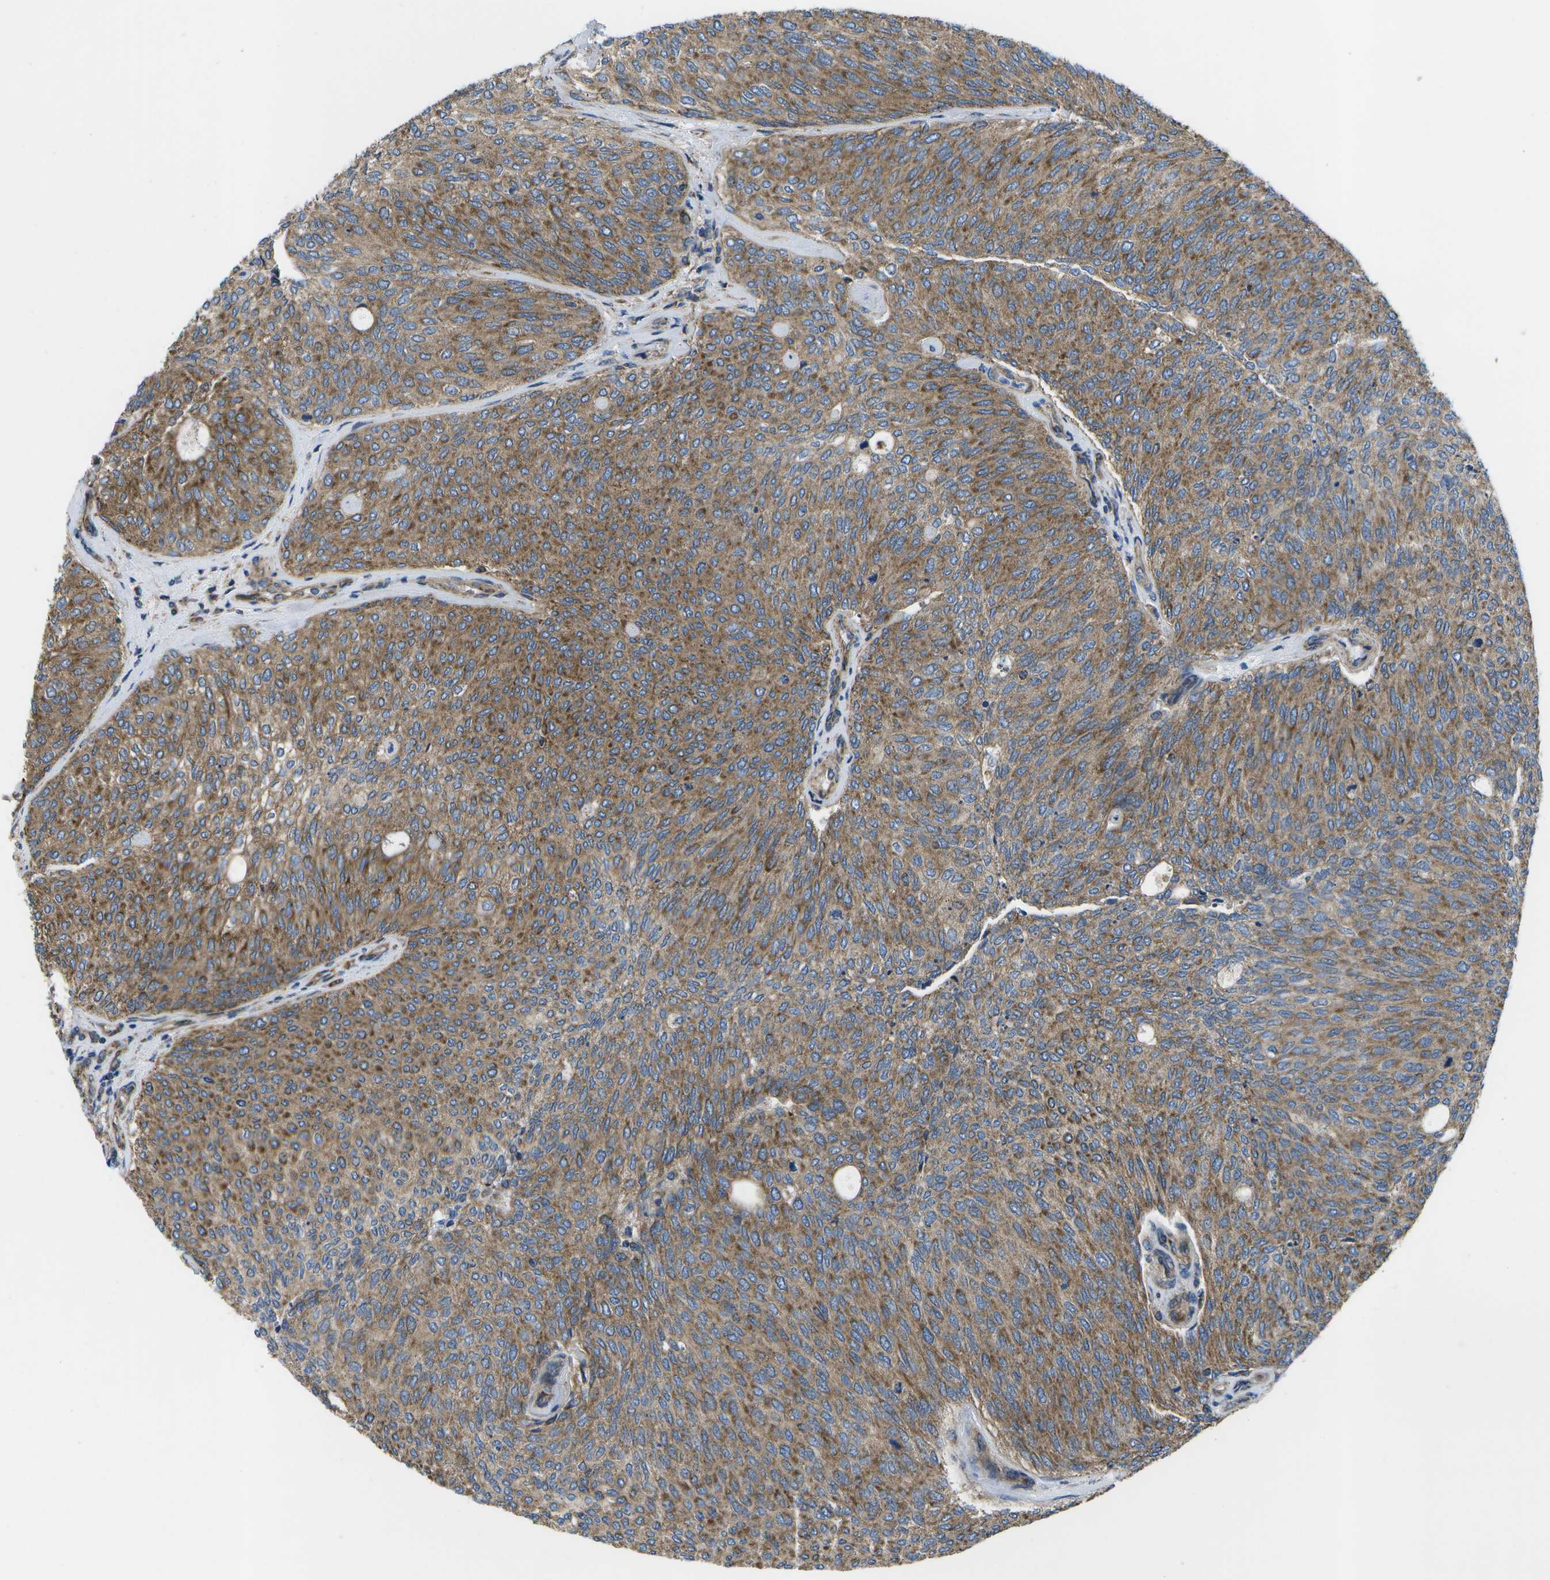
{"staining": {"intensity": "moderate", "quantity": ">75%", "location": "cytoplasmic/membranous"}, "tissue": "urothelial cancer", "cell_type": "Tumor cells", "image_type": "cancer", "snomed": [{"axis": "morphology", "description": "Urothelial carcinoma, Low grade"}, {"axis": "topography", "description": "Urinary bladder"}], "caption": "Tumor cells display medium levels of moderate cytoplasmic/membranous expression in approximately >75% of cells in human urothelial carcinoma (low-grade). (brown staining indicates protein expression, while blue staining denotes nuclei).", "gene": "MVK", "patient": {"sex": "female", "age": 79}}